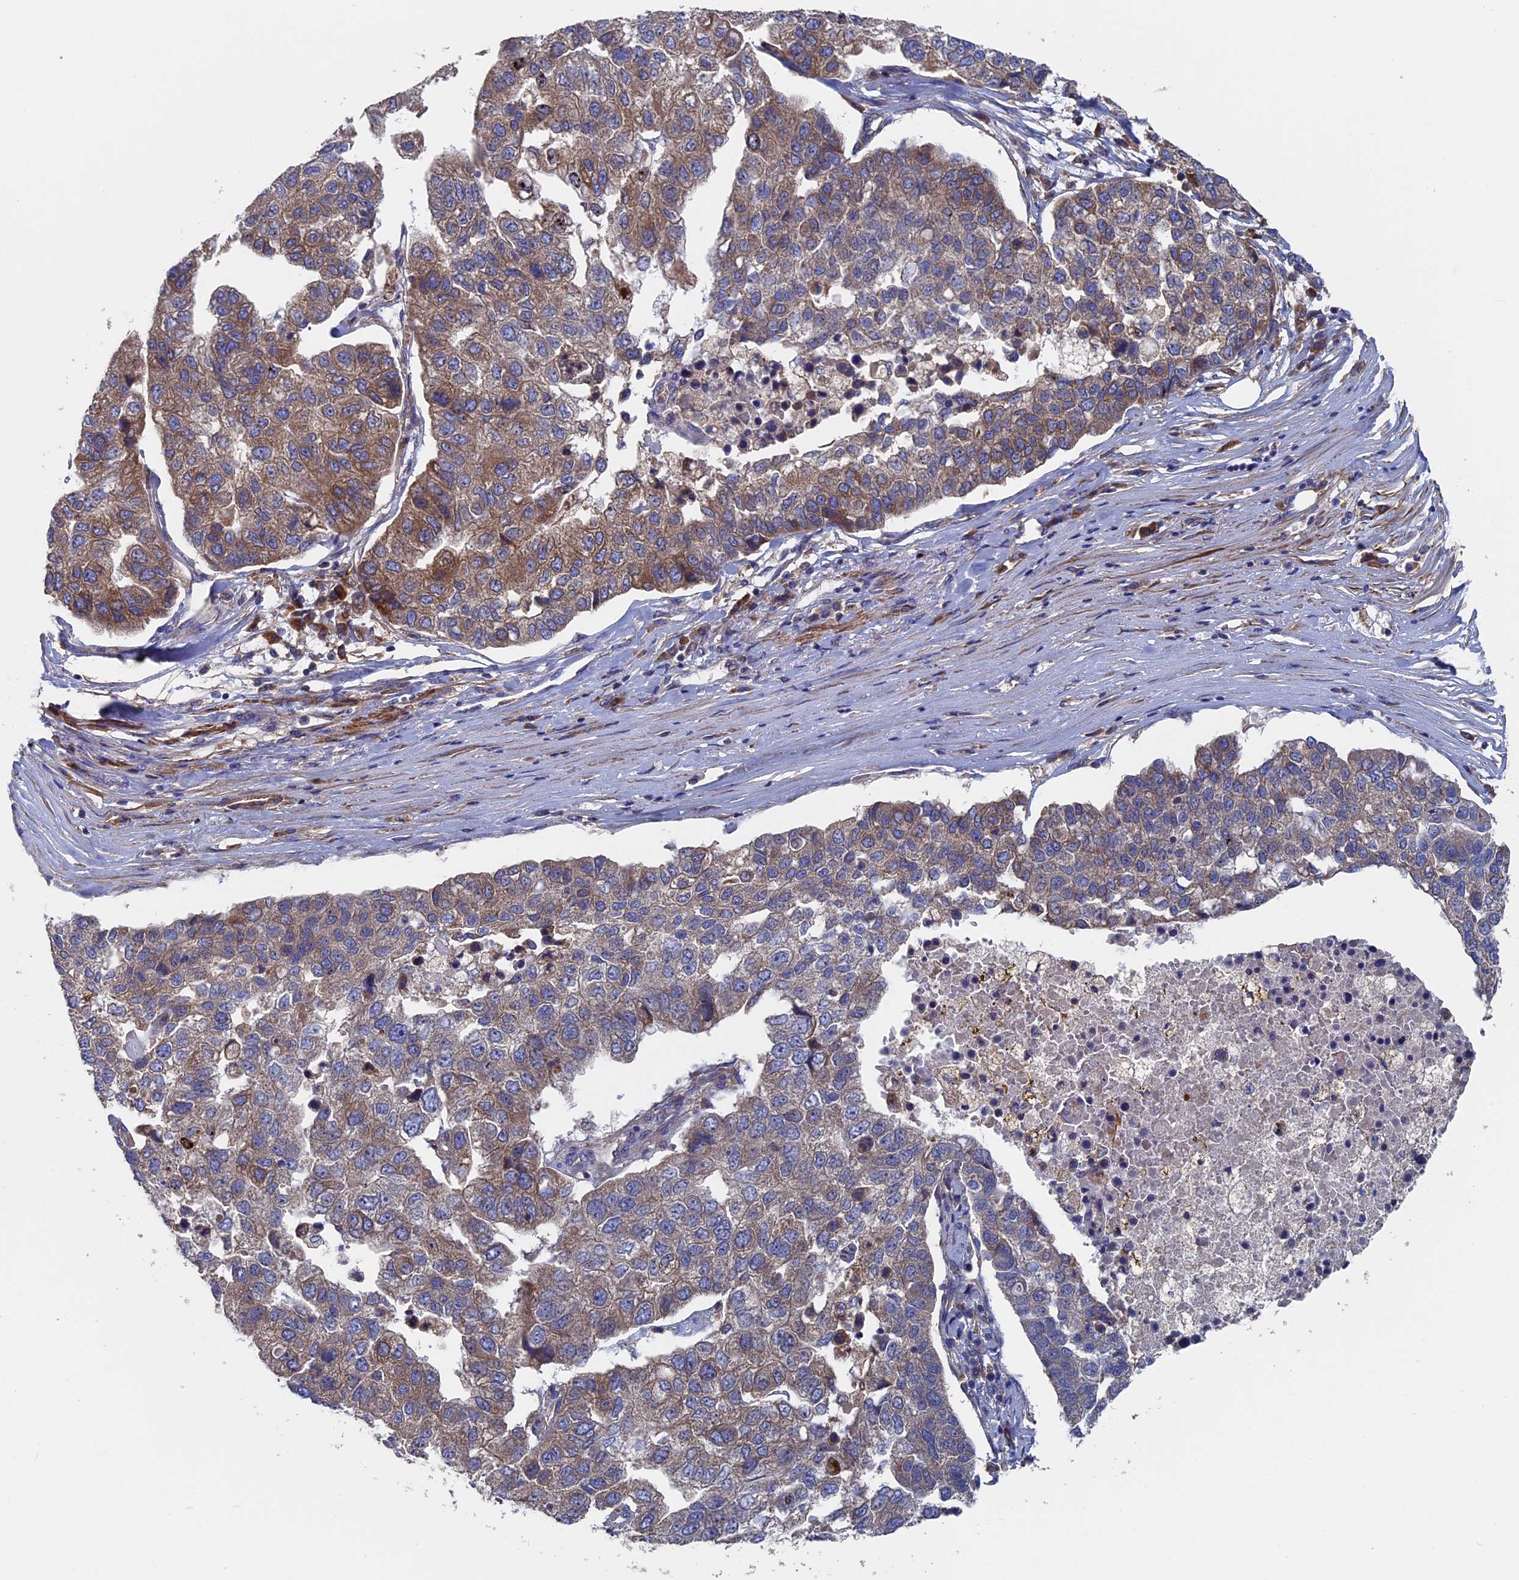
{"staining": {"intensity": "moderate", "quantity": "25%-75%", "location": "cytoplasmic/membranous"}, "tissue": "pancreatic cancer", "cell_type": "Tumor cells", "image_type": "cancer", "snomed": [{"axis": "morphology", "description": "Adenocarcinoma, NOS"}, {"axis": "topography", "description": "Pancreas"}], "caption": "Pancreatic adenocarcinoma was stained to show a protein in brown. There is medium levels of moderate cytoplasmic/membranous staining in about 25%-75% of tumor cells.", "gene": "DNAJC3", "patient": {"sex": "female", "age": 61}}